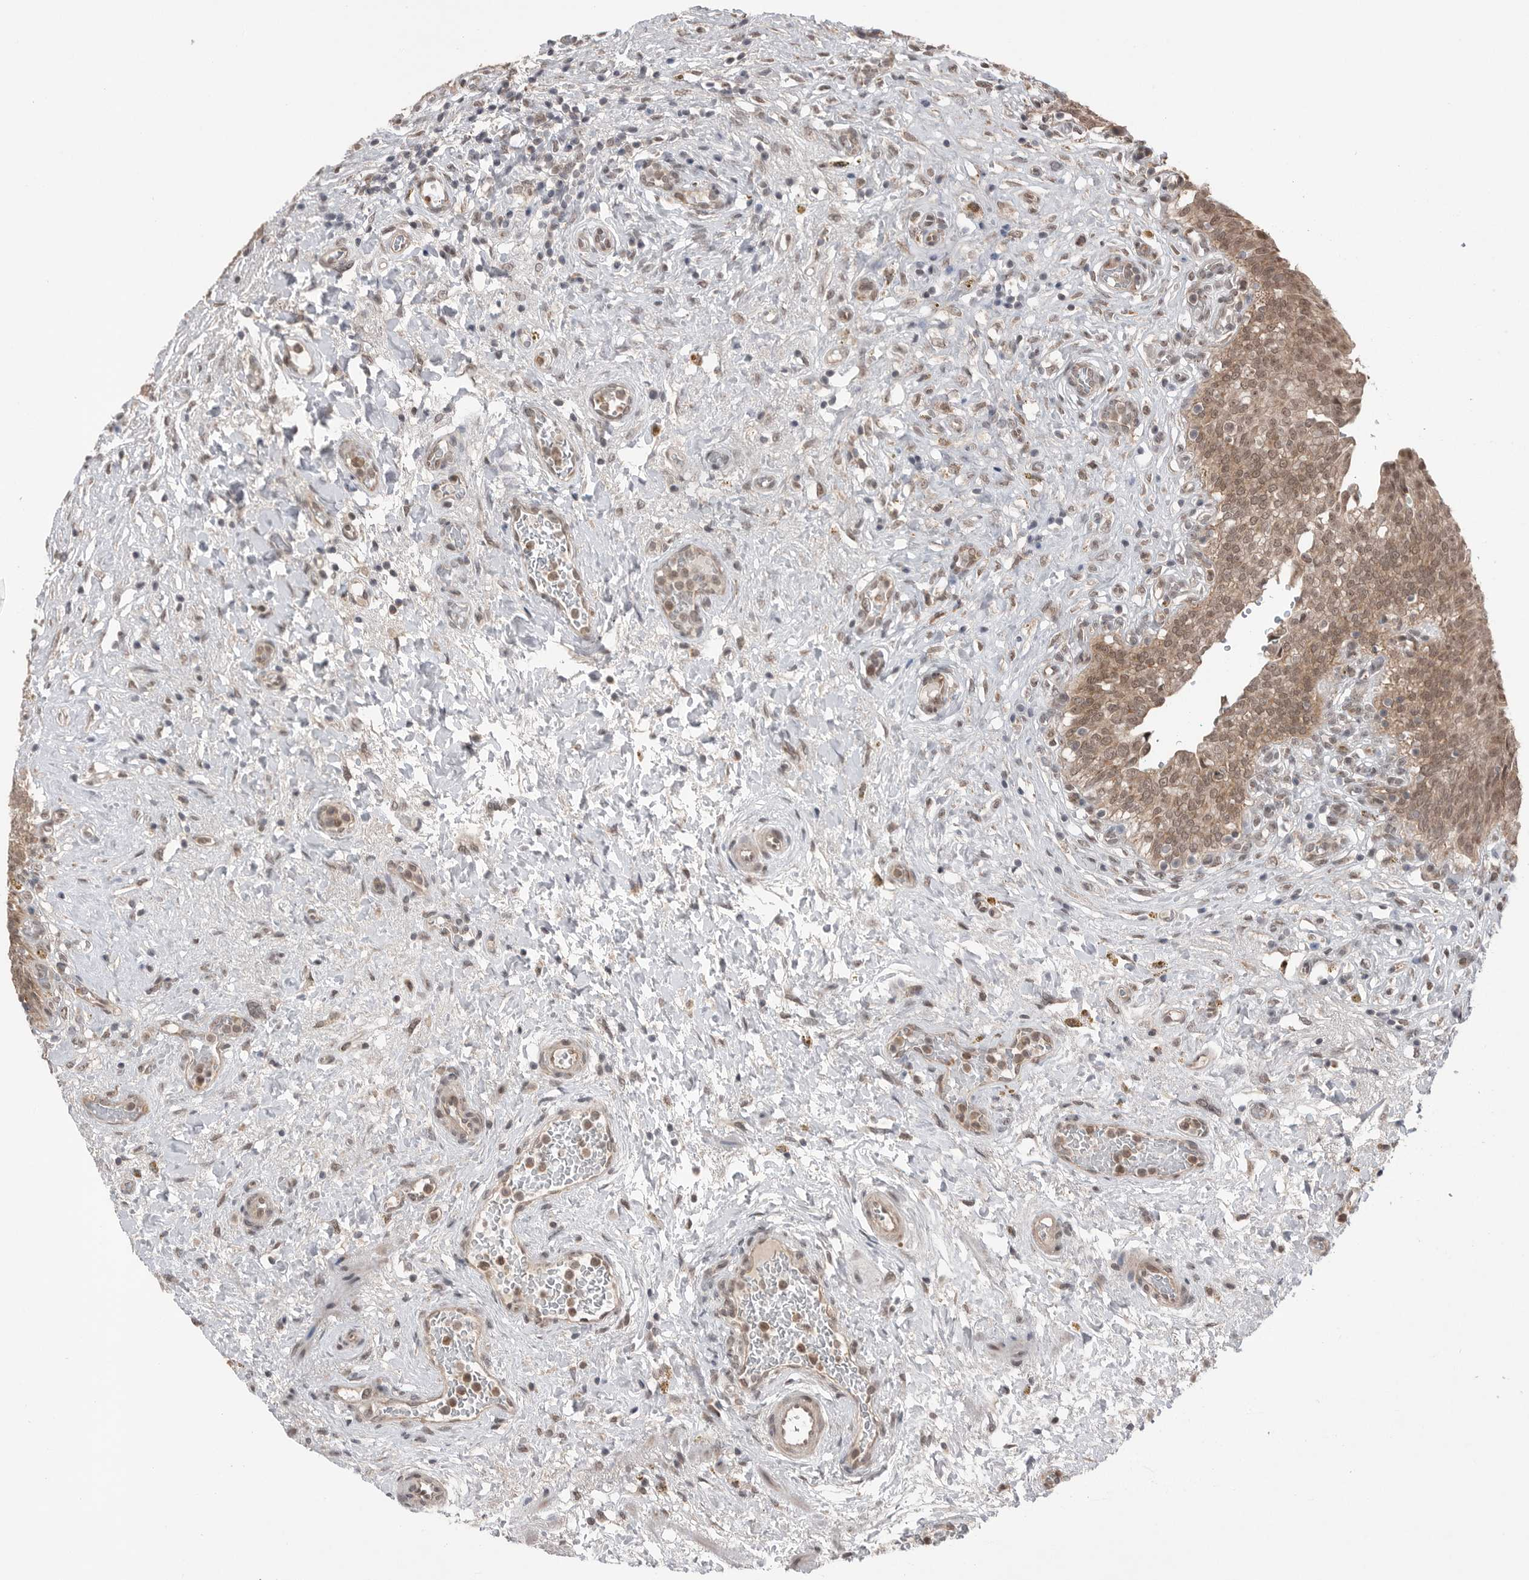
{"staining": {"intensity": "moderate", "quantity": ">75%", "location": "cytoplasmic/membranous,nuclear"}, "tissue": "urinary bladder", "cell_type": "Urothelial cells", "image_type": "normal", "snomed": [{"axis": "morphology", "description": "Urothelial carcinoma, High grade"}, {"axis": "topography", "description": "Urinary bladder"}], "caption": "About >75% of urothelial cells in normal human urinary bladder demonstrate moderate cytoplasmic/membranous,nuclear protein staining as visualized by brown immunohistochemical staining.", "gene": "NTAQ1", "patient": {"sex": "male", "age": 46}}